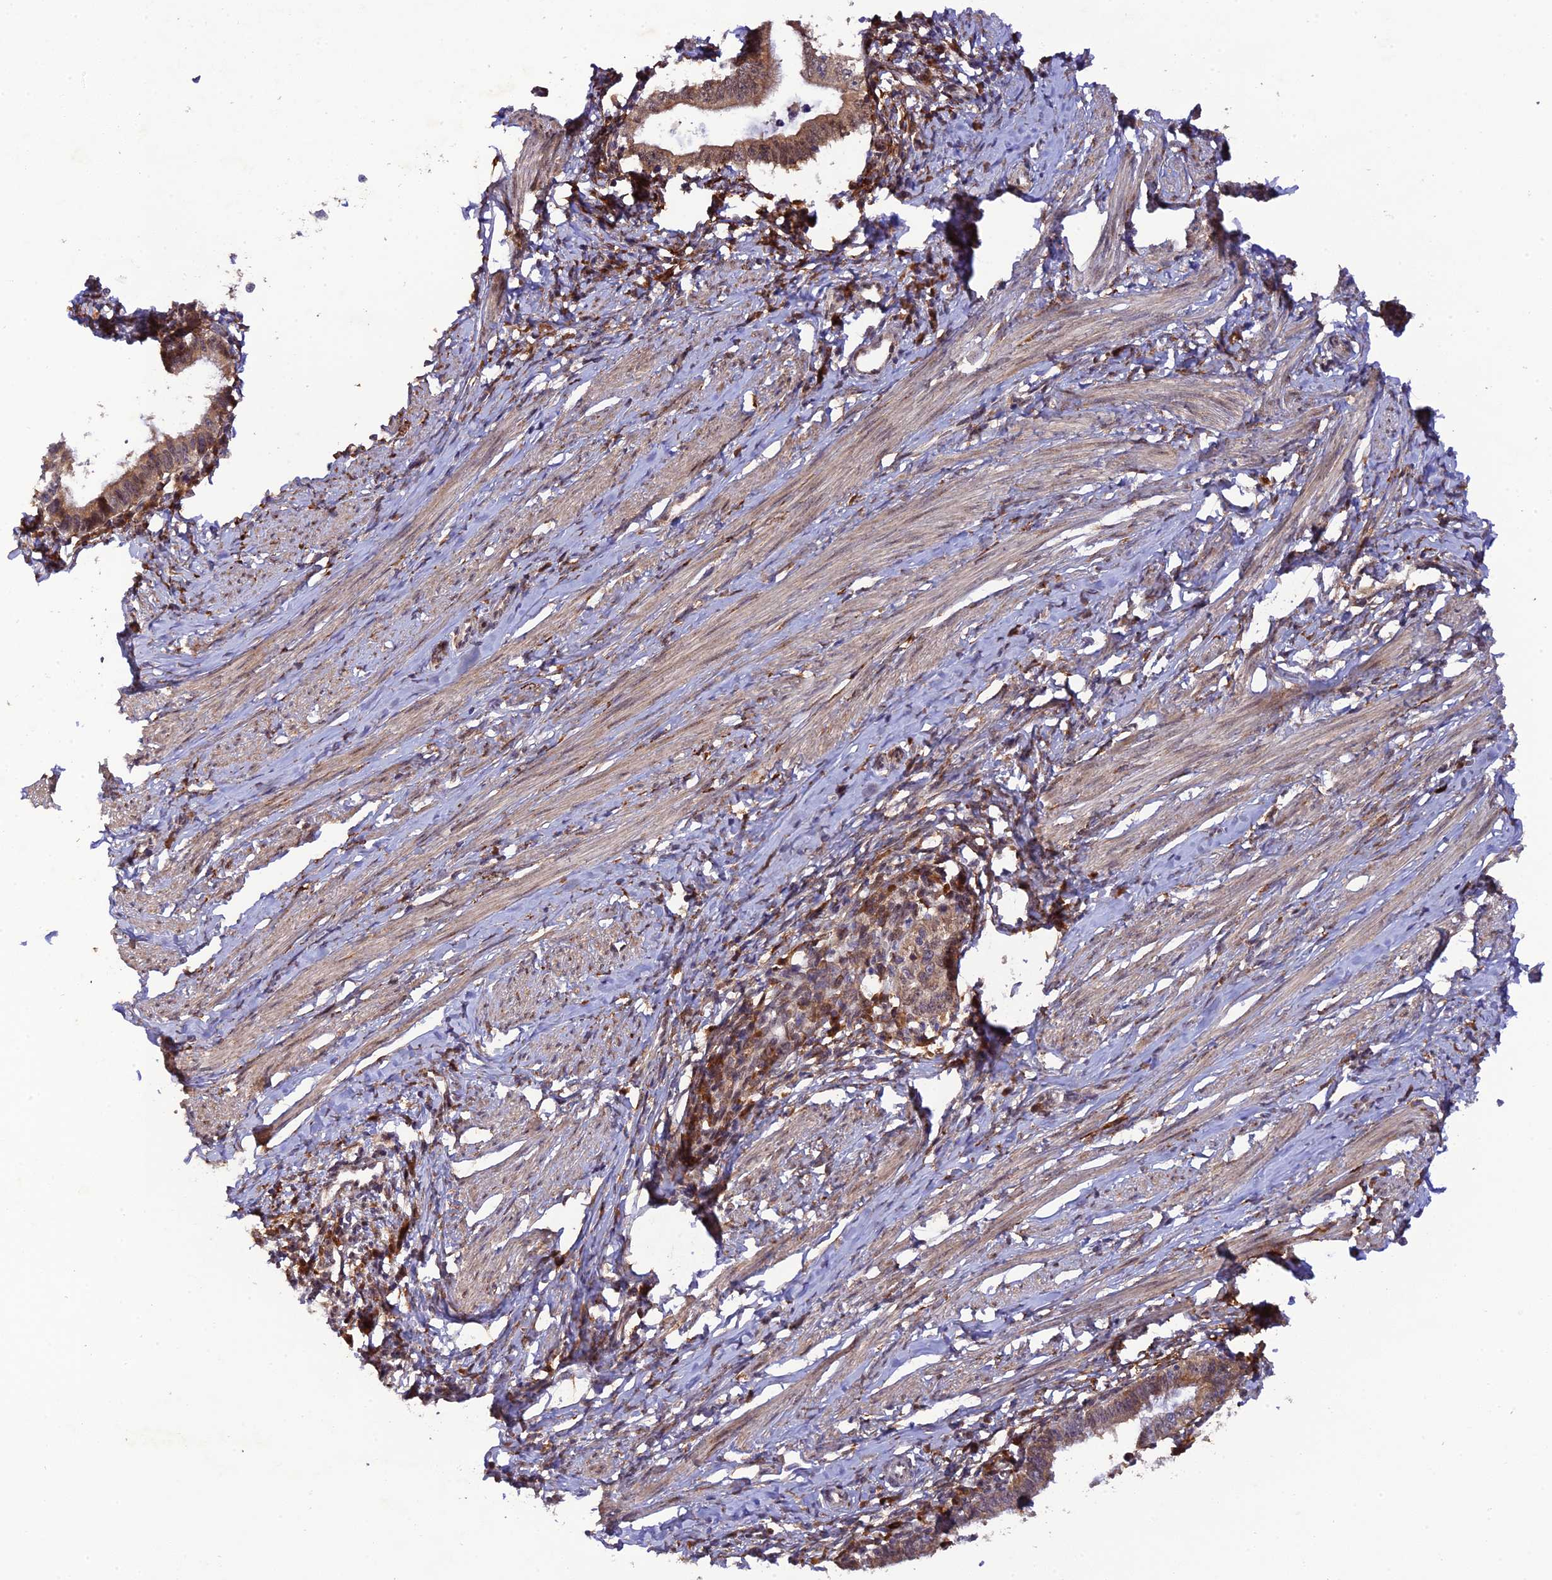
{"staining": {"intensity": "weak", "quantity": ">75%", "location": "cytoplasmic/membranous"}, "tissue": "cervical cancer", "cell_type": "Tumor cells", "image_type": "cancer", "snomed": [{"axis": "morphology", "description": "Adenocarcinoma, NOS"}, {"axis": "topography", "description": "Cervix"}], "caption": "Approximately >75% of tumor cells in cervical cancer reveal weak cytoplasmic/membranous protein staining as visualized by brown immunohistochemical staining.", "gene": "P3H3", "patient": {"sex": "female", "age": 36}}